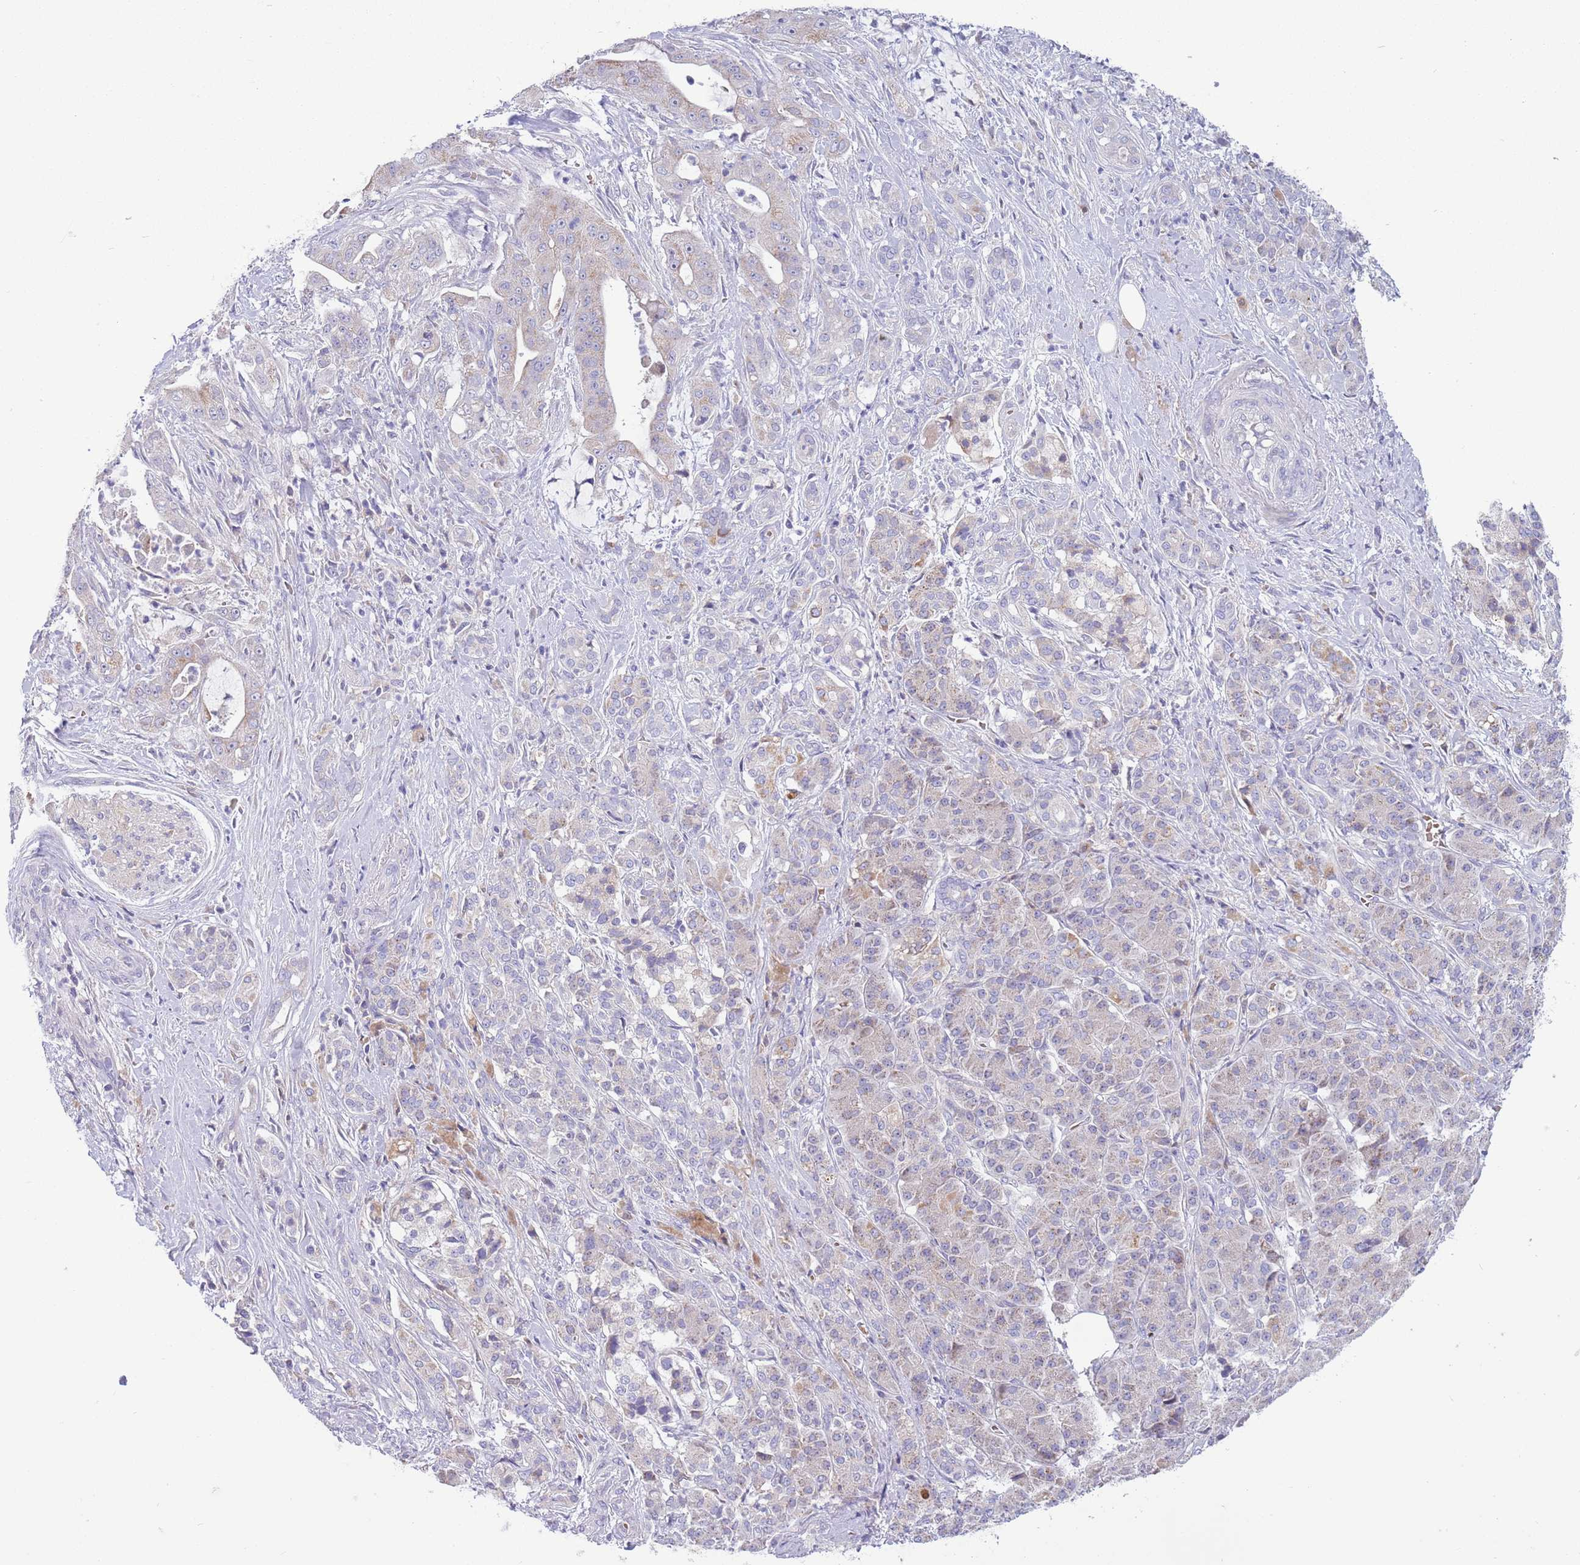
{"staining": {"intensity": "negative", "quantity": "none", "location": "none"}, "tissue": "pancreatic cancer", "cell_type": "Tumor cells", "image_type": "cancer", "snomed": [{"axis": "morphology", "description": "Adenocarcinoma, NOS"}, {"axis": "topography", "description": "Pancreas"}], "caption": "Human pancreatic adenocarcinoma stained for a protein using immunohistochemistry displays no staining in tumor cells.", "gene": "DDHD1", "patient": {"sex": "male", "age": 57}}